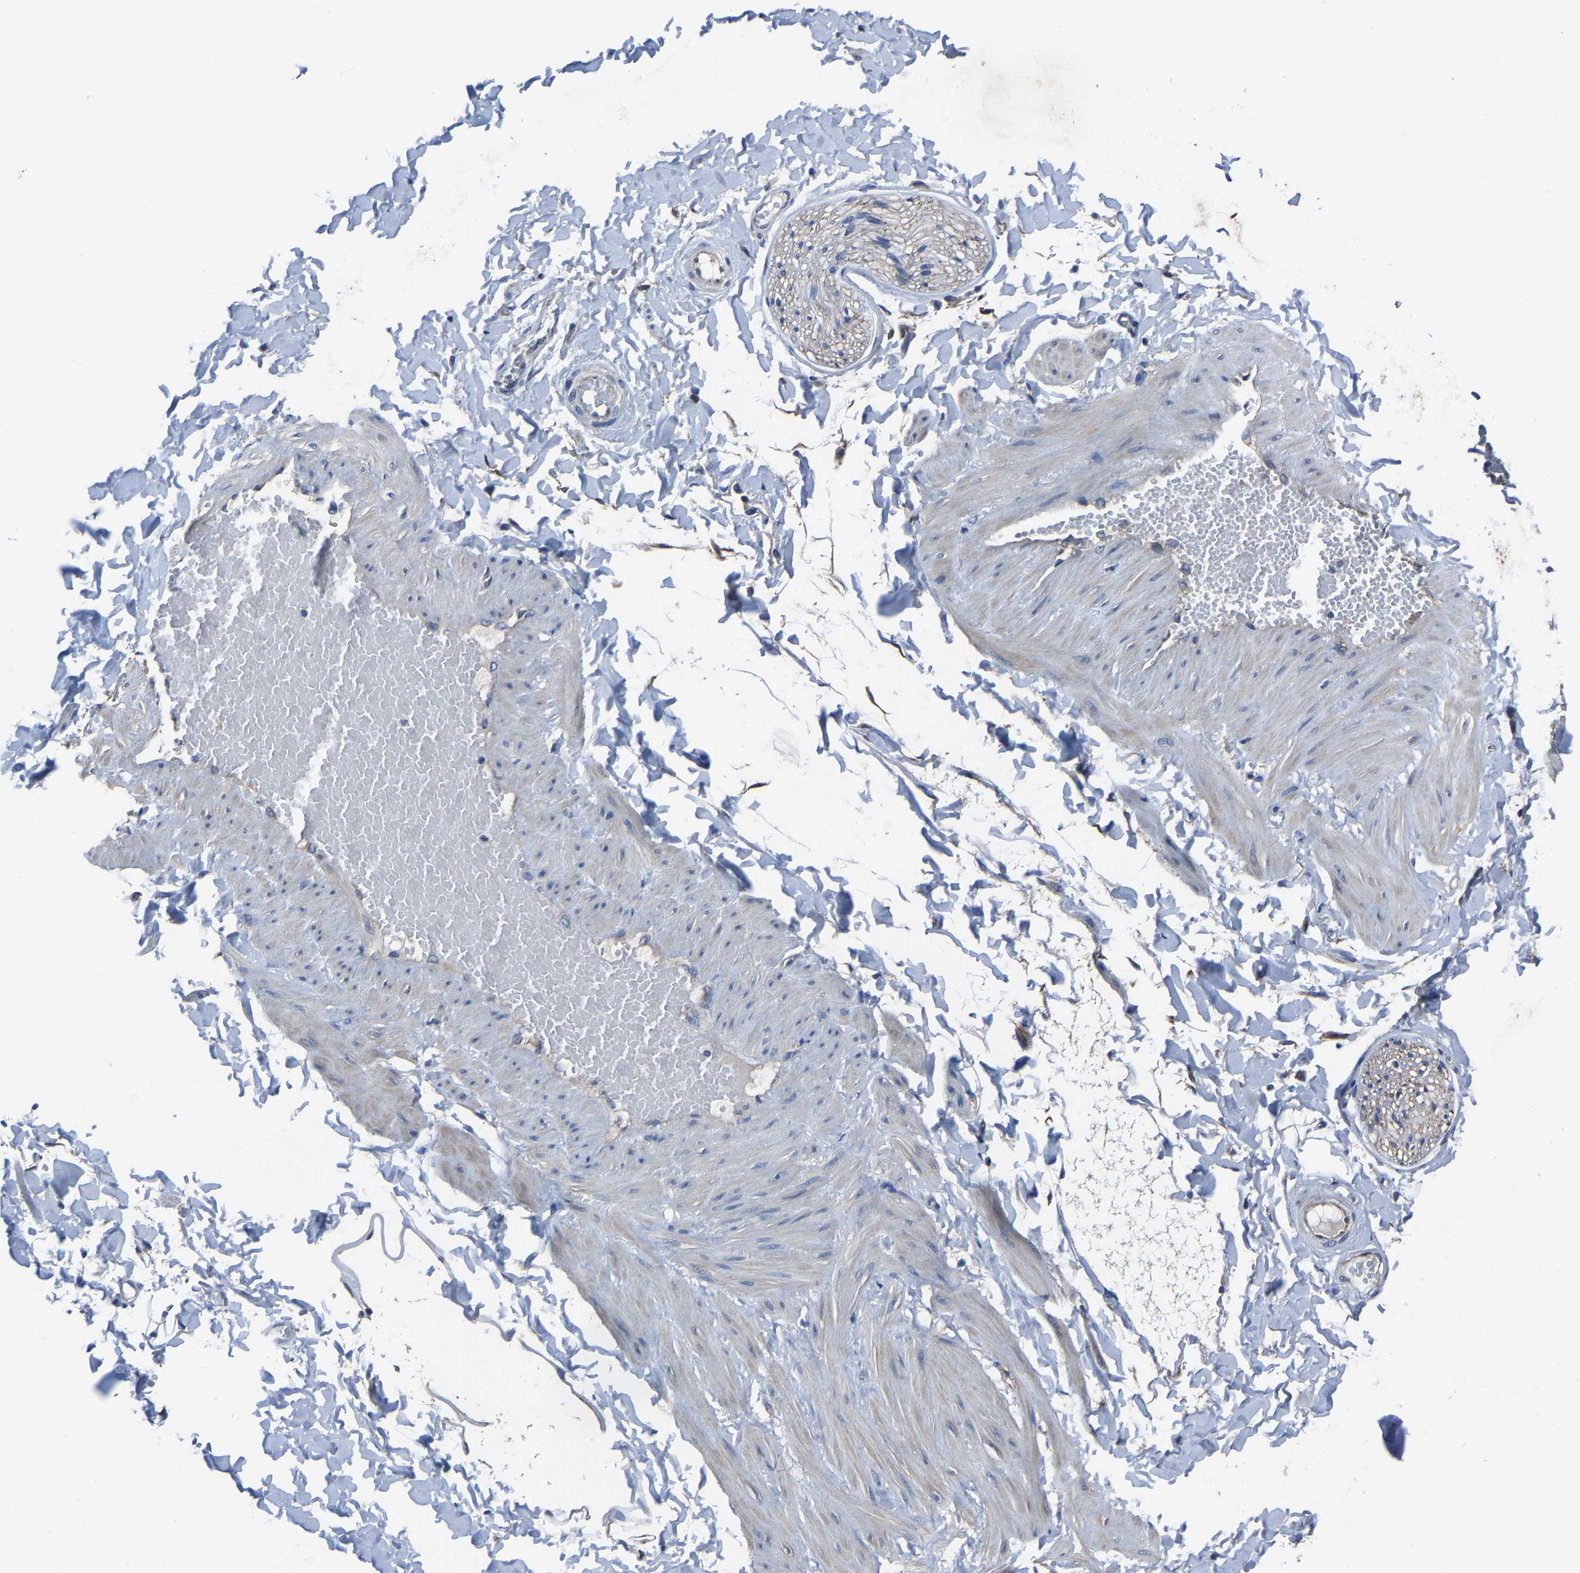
{"staining": {"intensity": "negative", "quantity": "none", "location": "none"}, "tissue": "adipose tissue", "cell_type": "Adipocytes", "image_type": "normal", "snomed": [{"axis": "morphology", "description": "Normal tissue, NOS"}, {"axis": "topography", "description": "Adipose tissue"}, {"axis": "topography", "description": "Vascular tissue"}, {"axis": "topography", "description": "Peripheral nerve tissue"}], "caption": "This is an immunohistochemistry (IHC) photomicrograph of normal human adipose tissue. There is no expression in adipocytes.", "gene": "STRBP", "patient": {"sex": "male", "age": 25}}